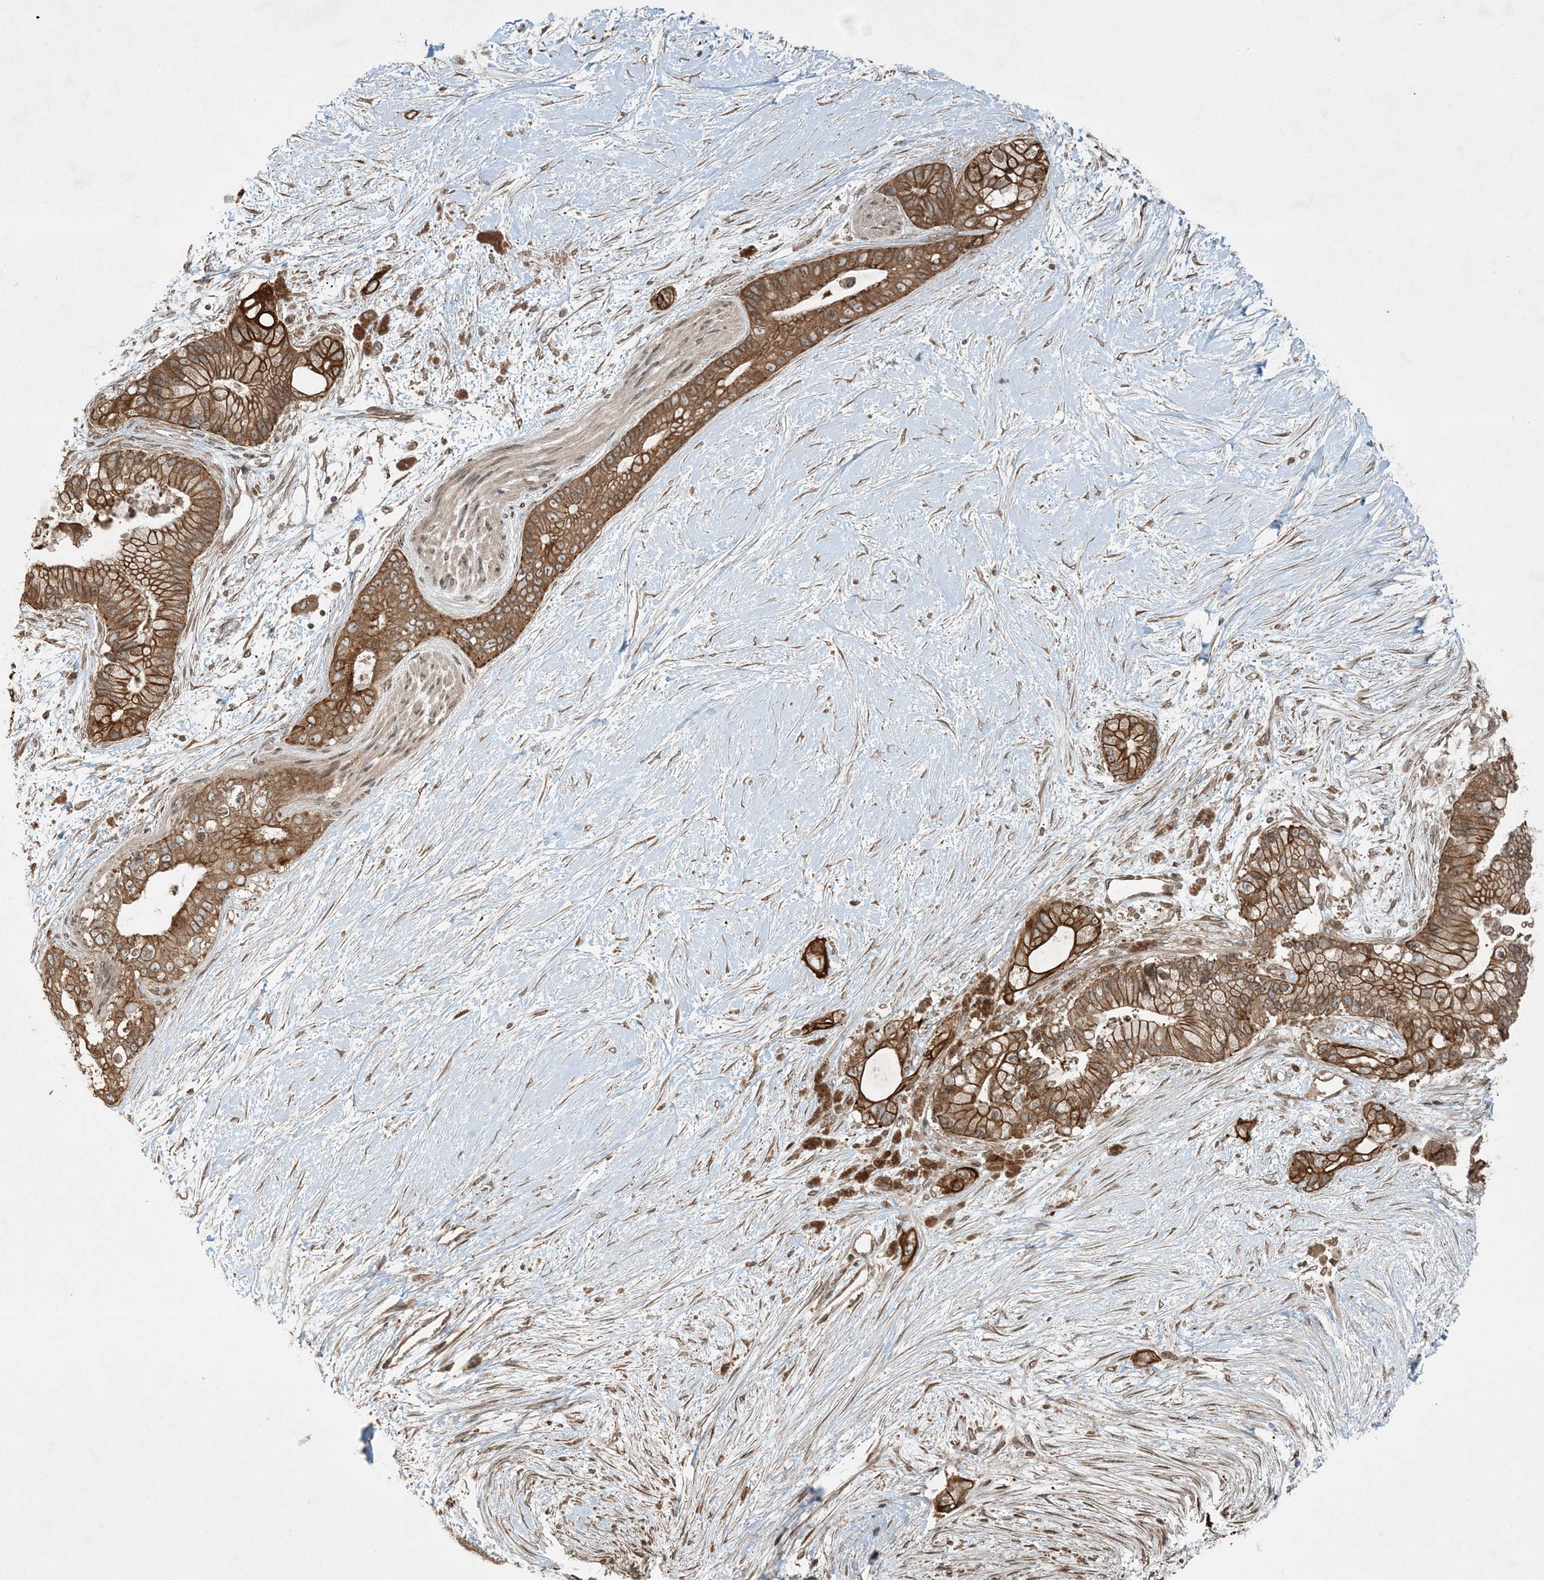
{"staining": {"intensity": "moderate", "quantity": ">75%", "location": "cytoplasmic/membranous"}, "tissue": "pancreatic cancer", "cell_type": "Tumor cells", "image_type": "cancer", "snomed": [{"axis": "morphology", "description": "Adenocarcinoma, NOS"}, {"axis": "topography", "description": "Pancreas"}], "caption": "Pancreatic cancer (adenocarcinoma) was stained to show a protein in brown. There is medium levels of moderate cytoplasmic/membranous positivity in approximately >75% of tumor cells.", "gene": "COMMD8", "patient": {"sex": "male", "age": 53}}